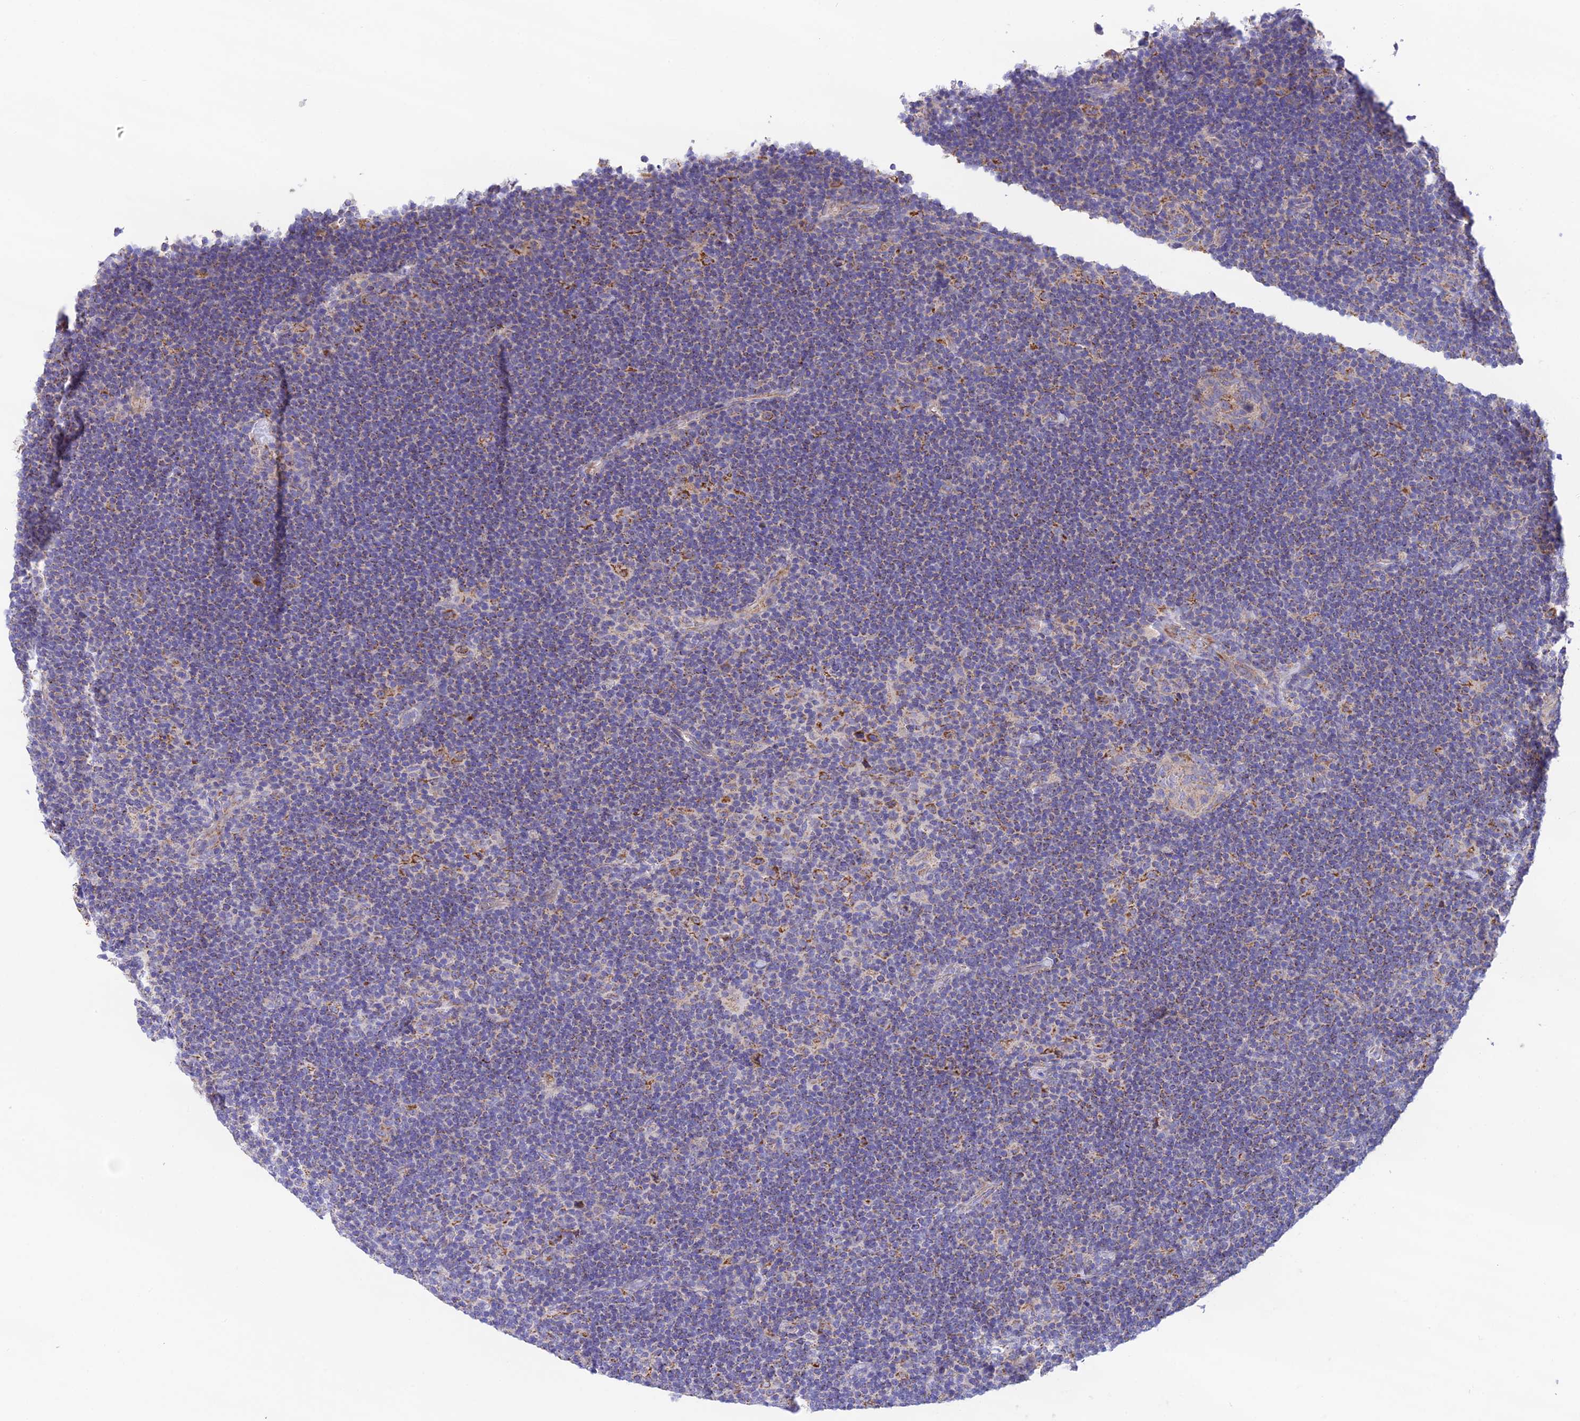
{"staining": {"intensity": "moderate", "quantity": "<25%", "location": "cytoplasmic/membranous"}, "tissue": "lymphoma", "cell_type": "Tumor cells", "image_type": "cancer", "snomed": [{"axis": "morphology", "description": "Hodgkin's disease, NOS"}, {"axis": "topography", "description": "Lymph node"}], "caption": "Lymphoma stained with a protein marker reveals moderate staining in tumor cells.", "gene": "HSDL2", "patient": {"sex": "female", "age": 57}}